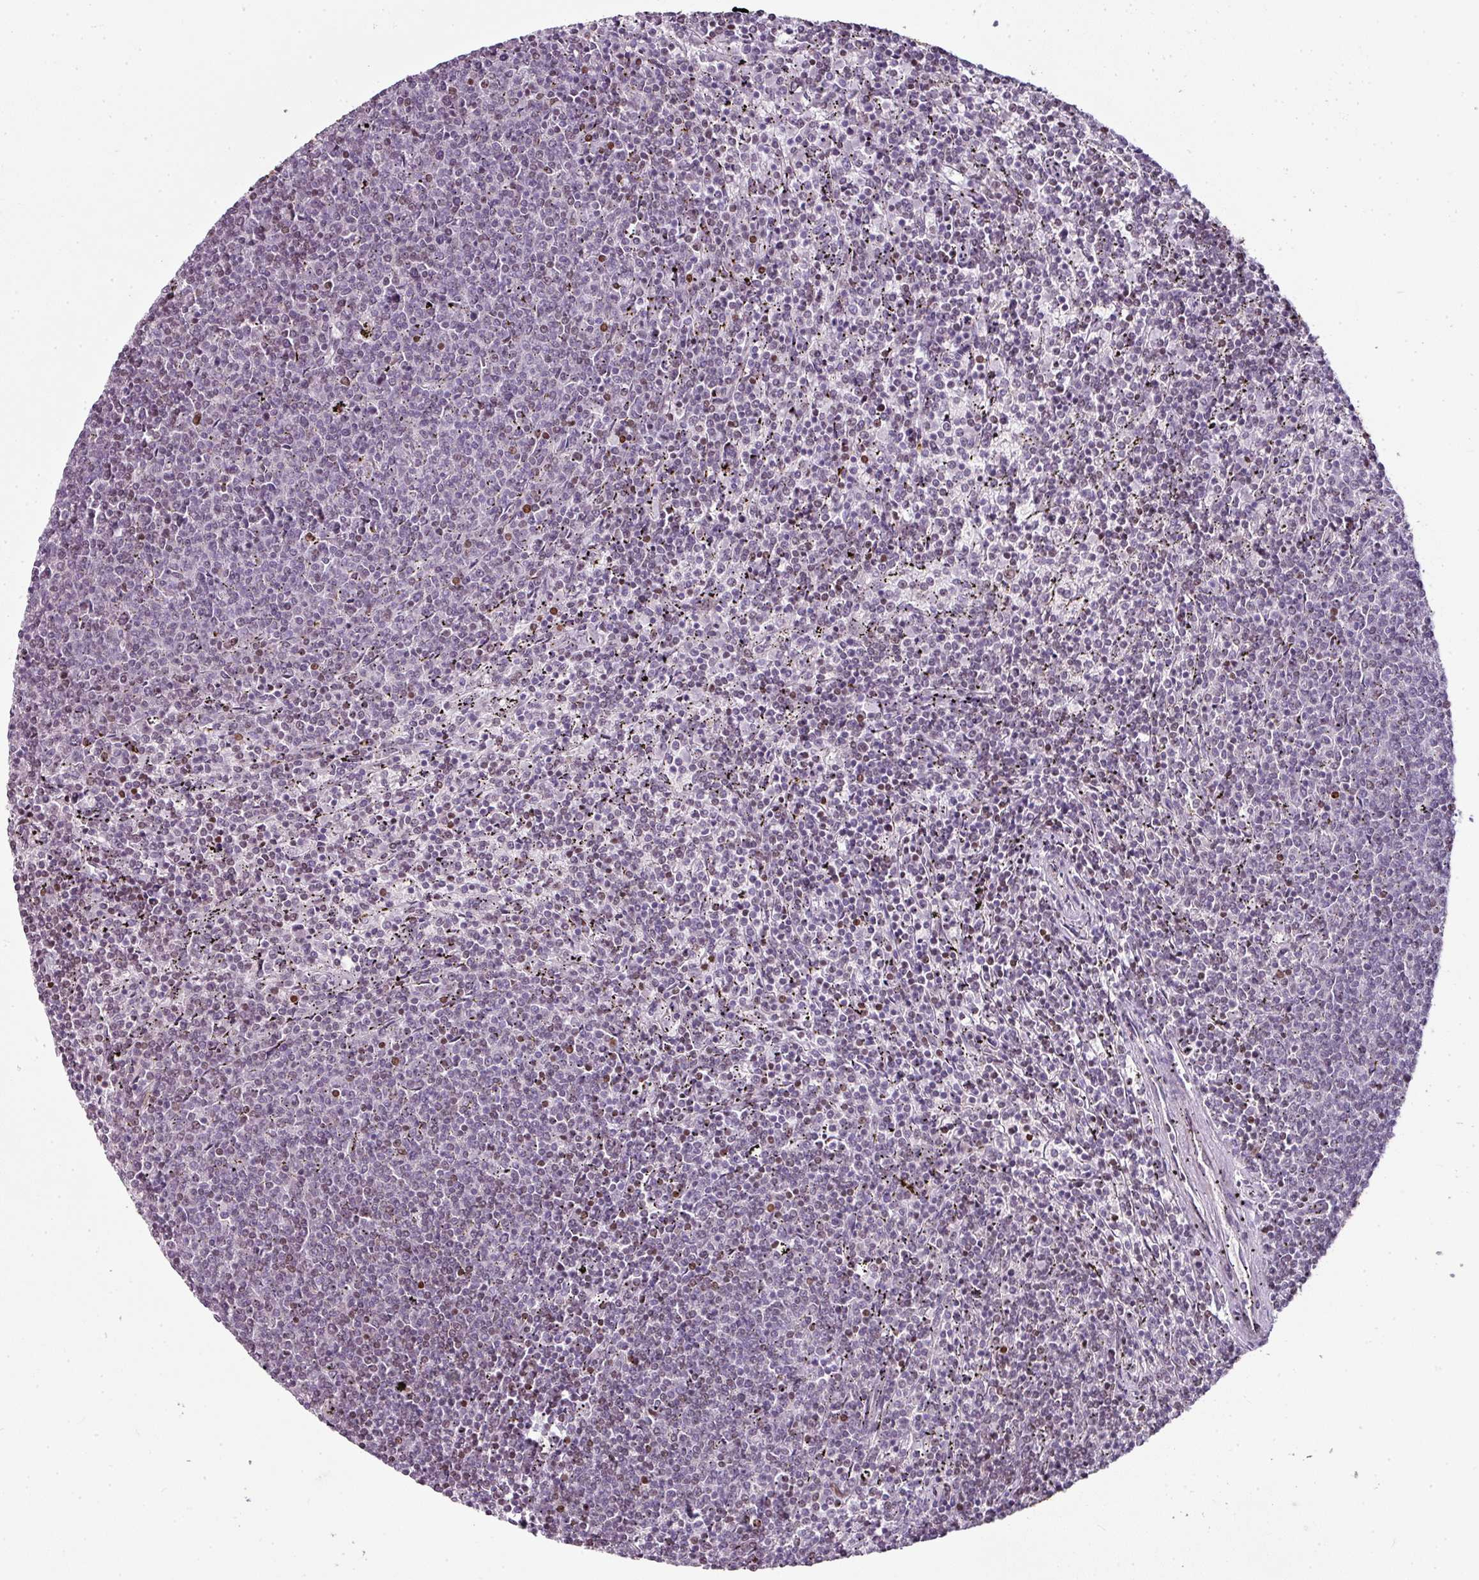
{"staining": {"intensity": "moderate", "quantity": "<25%", "location": "nuclear"}, "tissue": "lymphoma", "cell_type": "Tumor cells", "image_type": "cancer", "snomed": [{"axis": "morphology", "description": "Malignant lymphoma, non-Hodgkin's type, Low grade"}, {"axis": "topography", "description": "Spleen"}], "caption": "IHC histopathology image of neoplastic tissue: lymphoma stained using IHC reveals low levels of moderate protein expression localized specifically in the nuclear of tumor cells, appearing as a nuclear brown color.", "gene": "SYT8", "patient": {"sex": "female", "age": 50}}